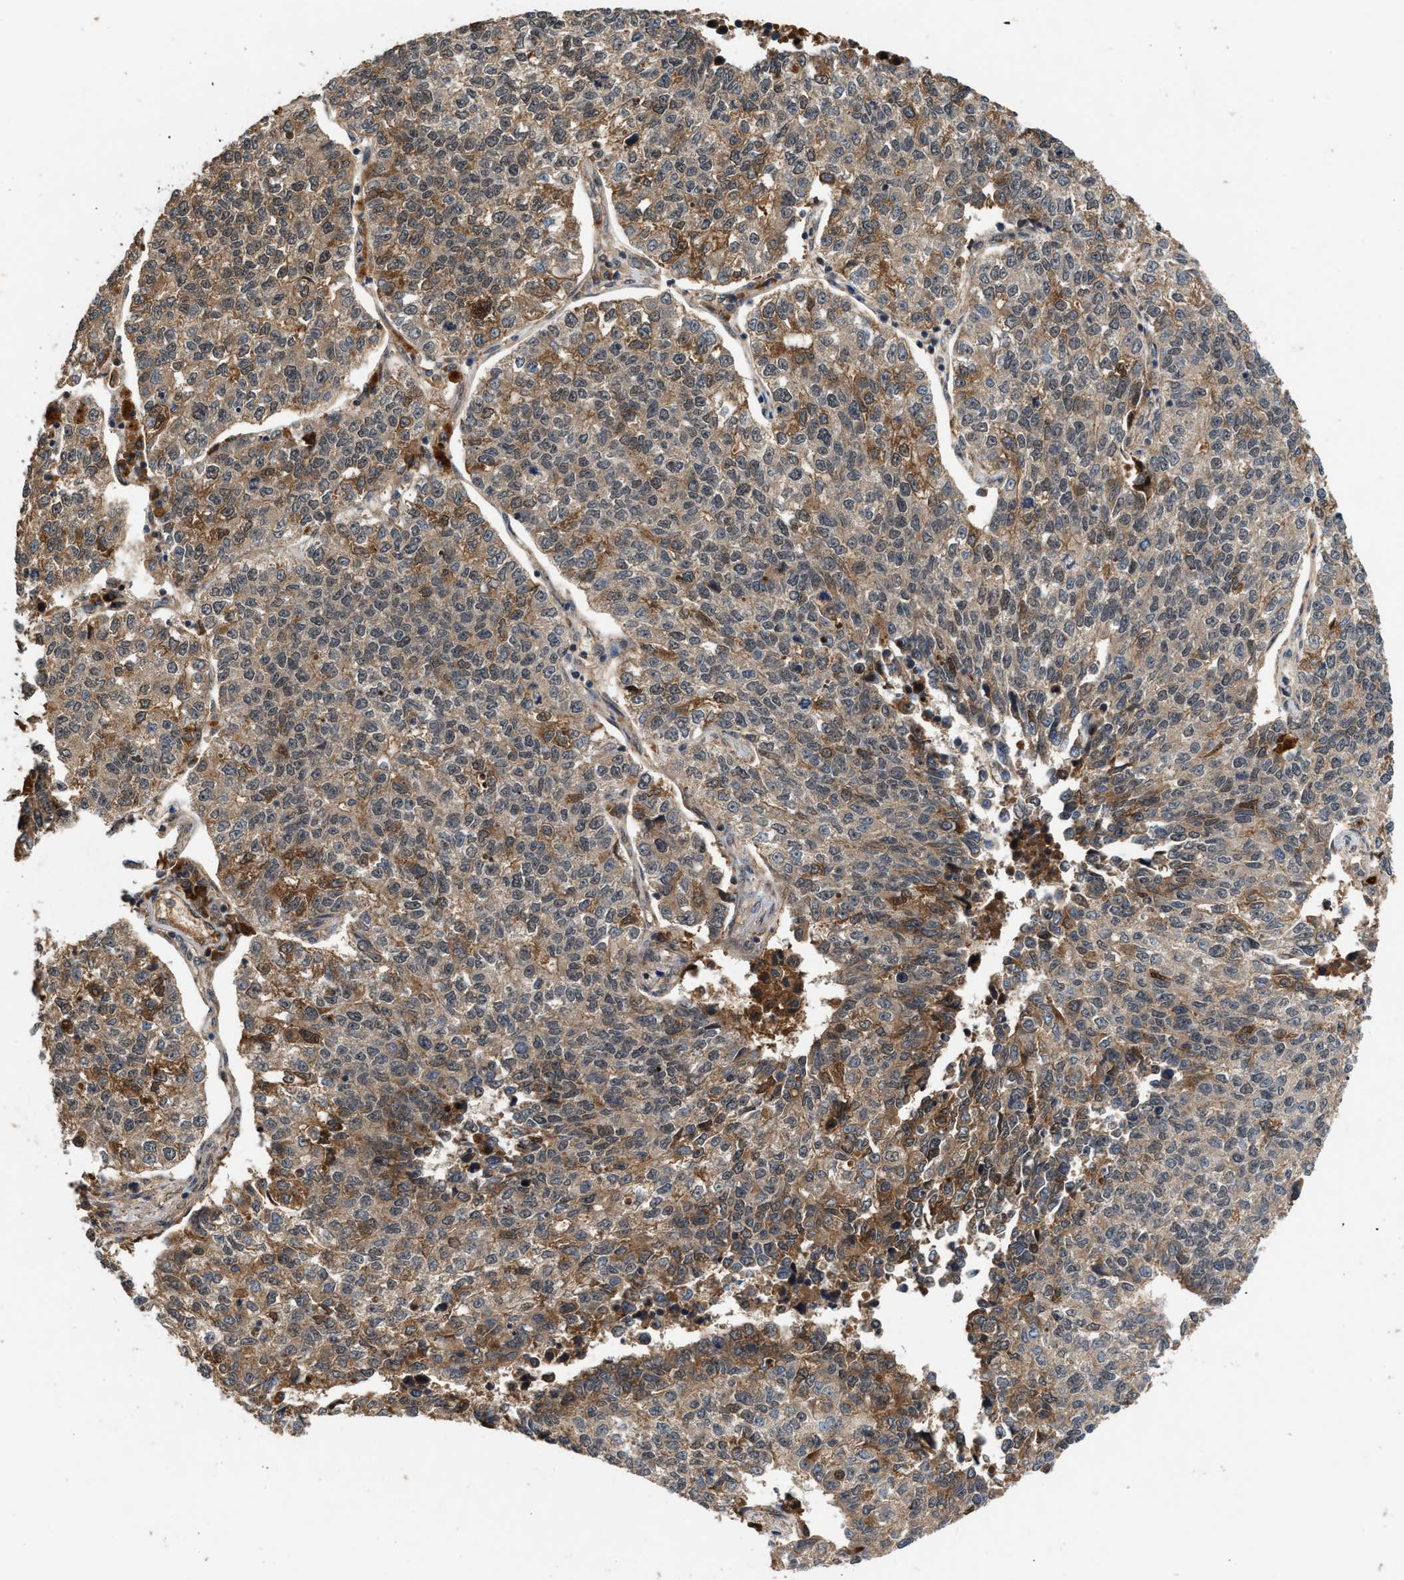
{"staining": {"intensity": "moderate", "quantity": "<25%", "location": "cytoplasmic/membranous,nuclear"}, "tissue": "lung cancer", "cell_type": "Tumor cells", "image_type": "cancer", "snomed": [{"axis": "morphology", "description": "Adenocarcinoma, NOS"}, {"axis": "topography", "description": "Lung"}], "caption": "High-magnification brightfield microscopy of lung cancer (adenocarcinoma) stained with DAB (brown) and counterstained with hematoxylin (blue). tumor cells exhibit moderate cytoplasmic/membranous and nuclear positivity is appreciated in about<25% of cells.", "gene": "RUSC2", "patient": {"sex": "male", "age": 49}}